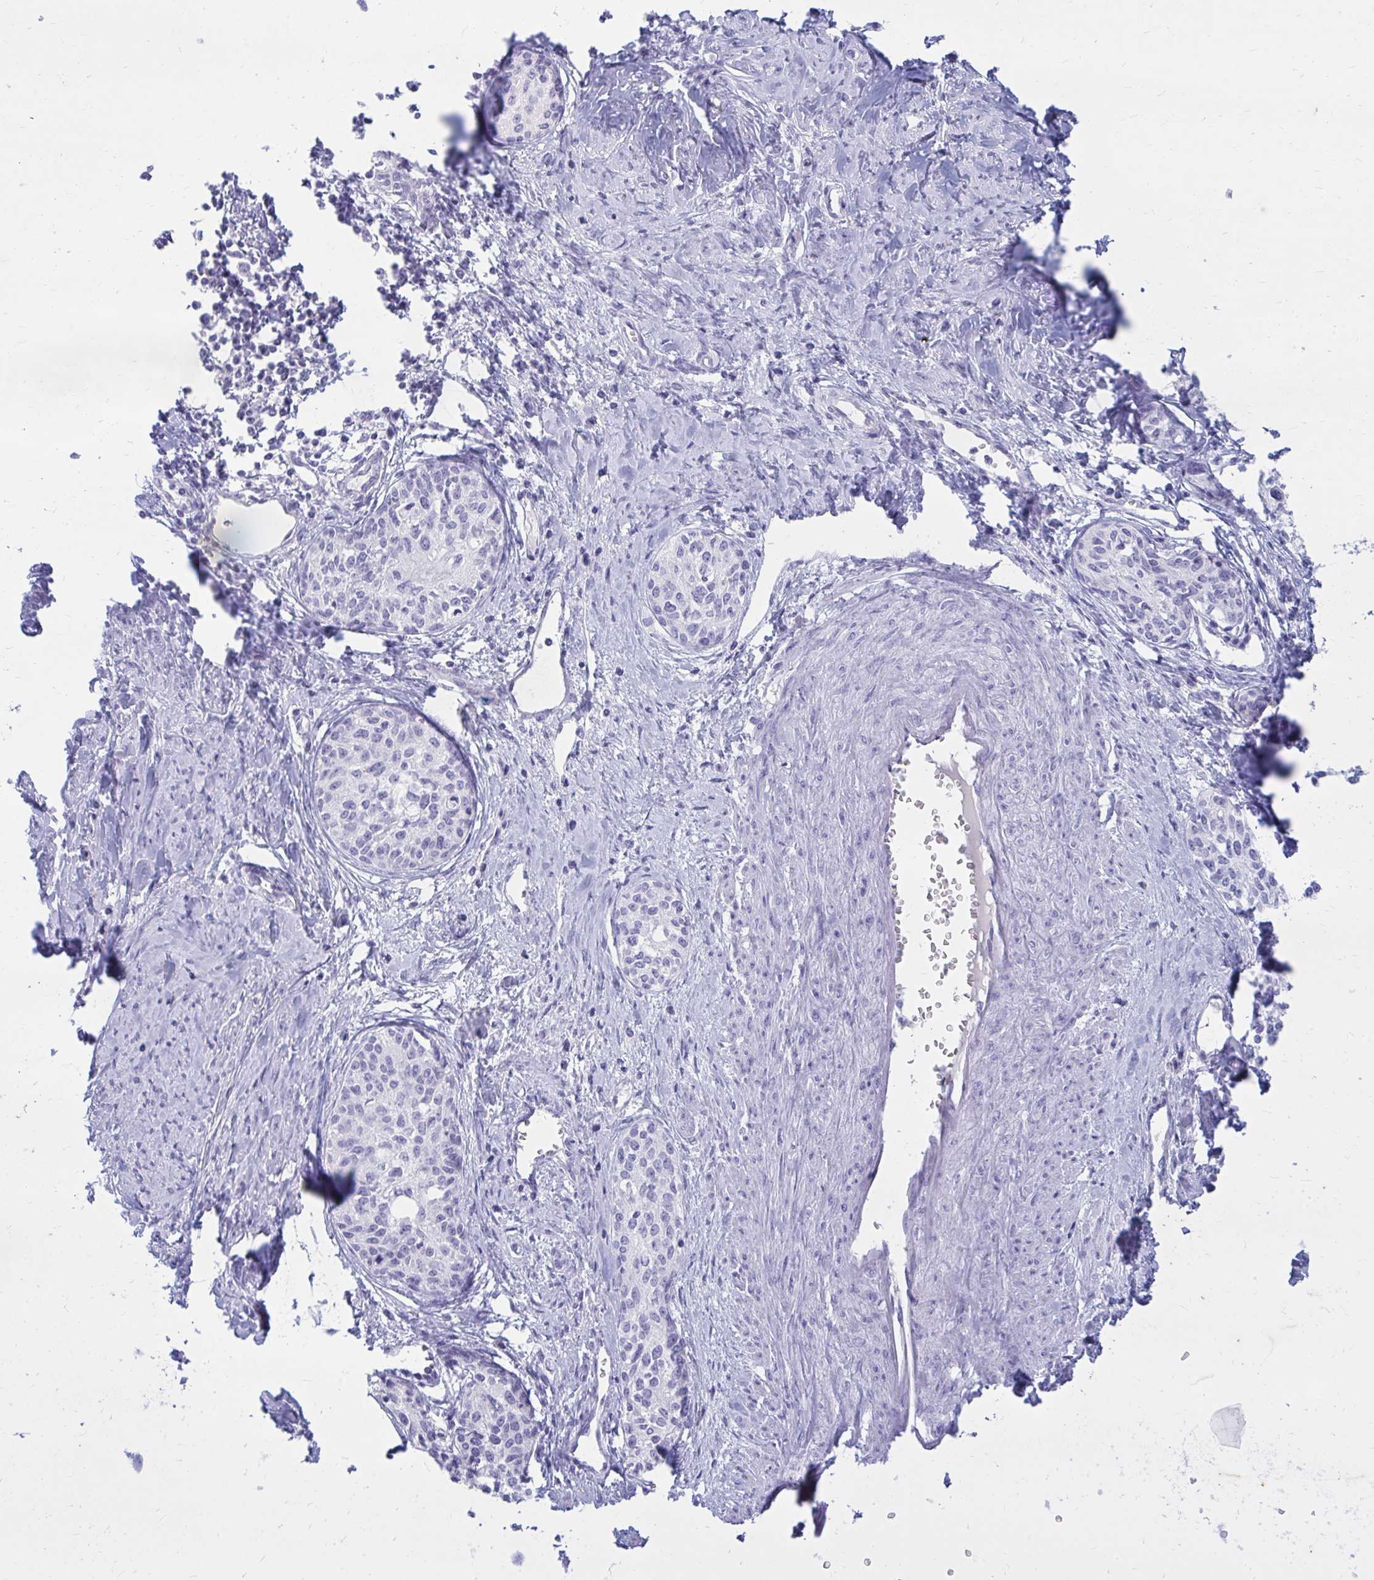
{"staining": {"intensity": "negative", "quantity": "none", "location": "none"}, "tissue": "cervical cancer", "cell_type": "Tumor cells", "image_type": "cancer", "snomed": [{"axis": "morphology", "description": "Squamous cell carcinoma, NOS"}, {"axis": "morphology", "description": "Adenocarcinoma, NOS"}, {"axis": "topography", "description": "Cervix"}], "caption": "Tumor cells show no significant protein positivity in cervical adenocarcinoma. The staining is performed using DAB brown chromogen with nuclei counter-stained in using hematoxylin.", "gene": "NANOGNB", "patient": {"sex": "female", "age": 52}}